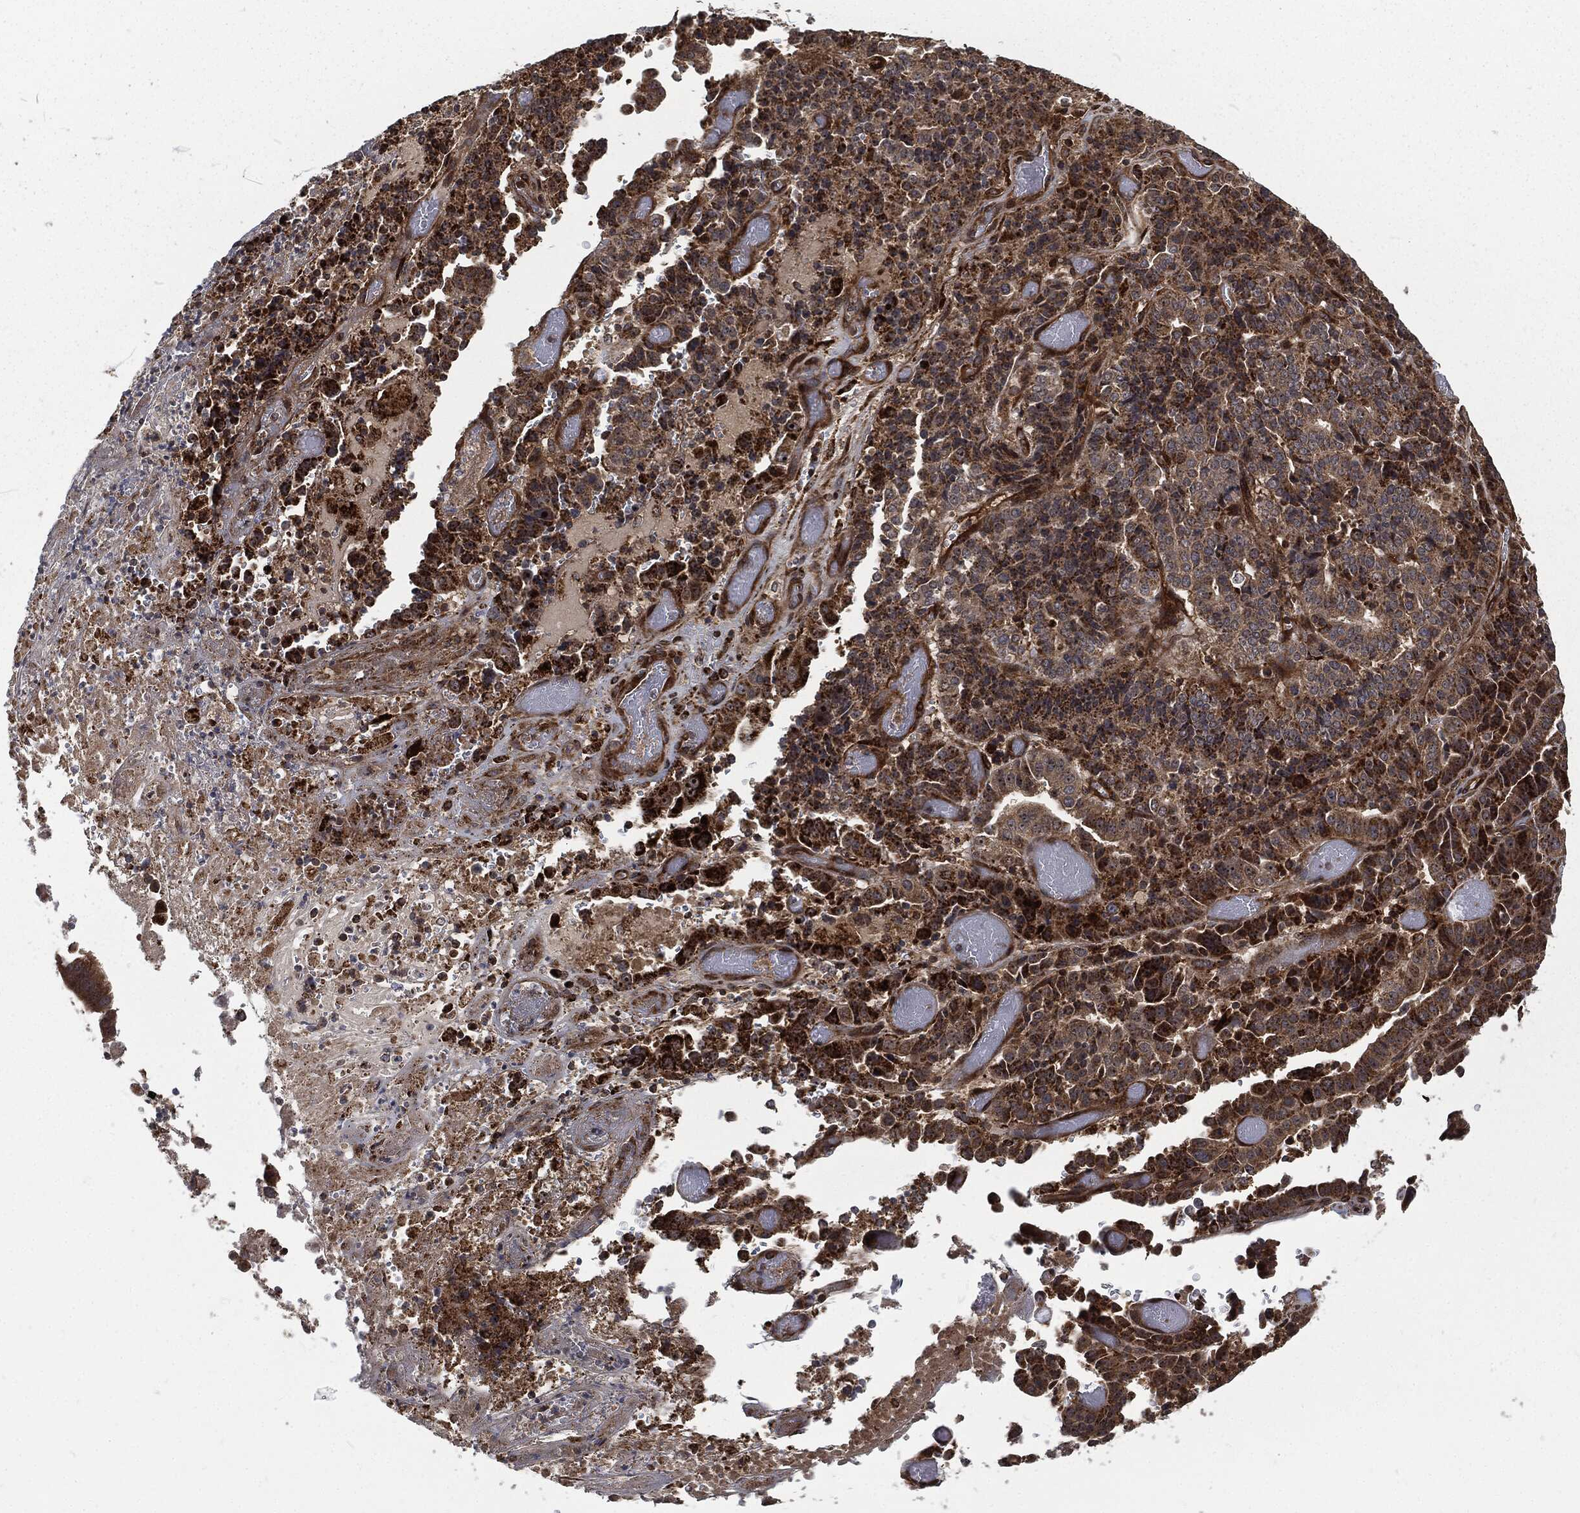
{"staining": {"intensity": "strong", "quantity": ">75%", "location": "cytoplasmic/membranous"}, "tissue": "stomach cancer", "cell_type": "Tumor cells", "image_type": "cancer", "snomed": [{"axis": "morphology", "description": "Adenocarcinoma, NOS"}, {"axis": "topography", "description": "Stomach"}], "caption": "Adenocarcinoma (stomach) stained with a brown dye exhibits strong cytoplasmic/membranous positive positivity in about >75% of tumor cells.", "gene": "RFTN1", "patient": {"sex": "male", "age": 48}}